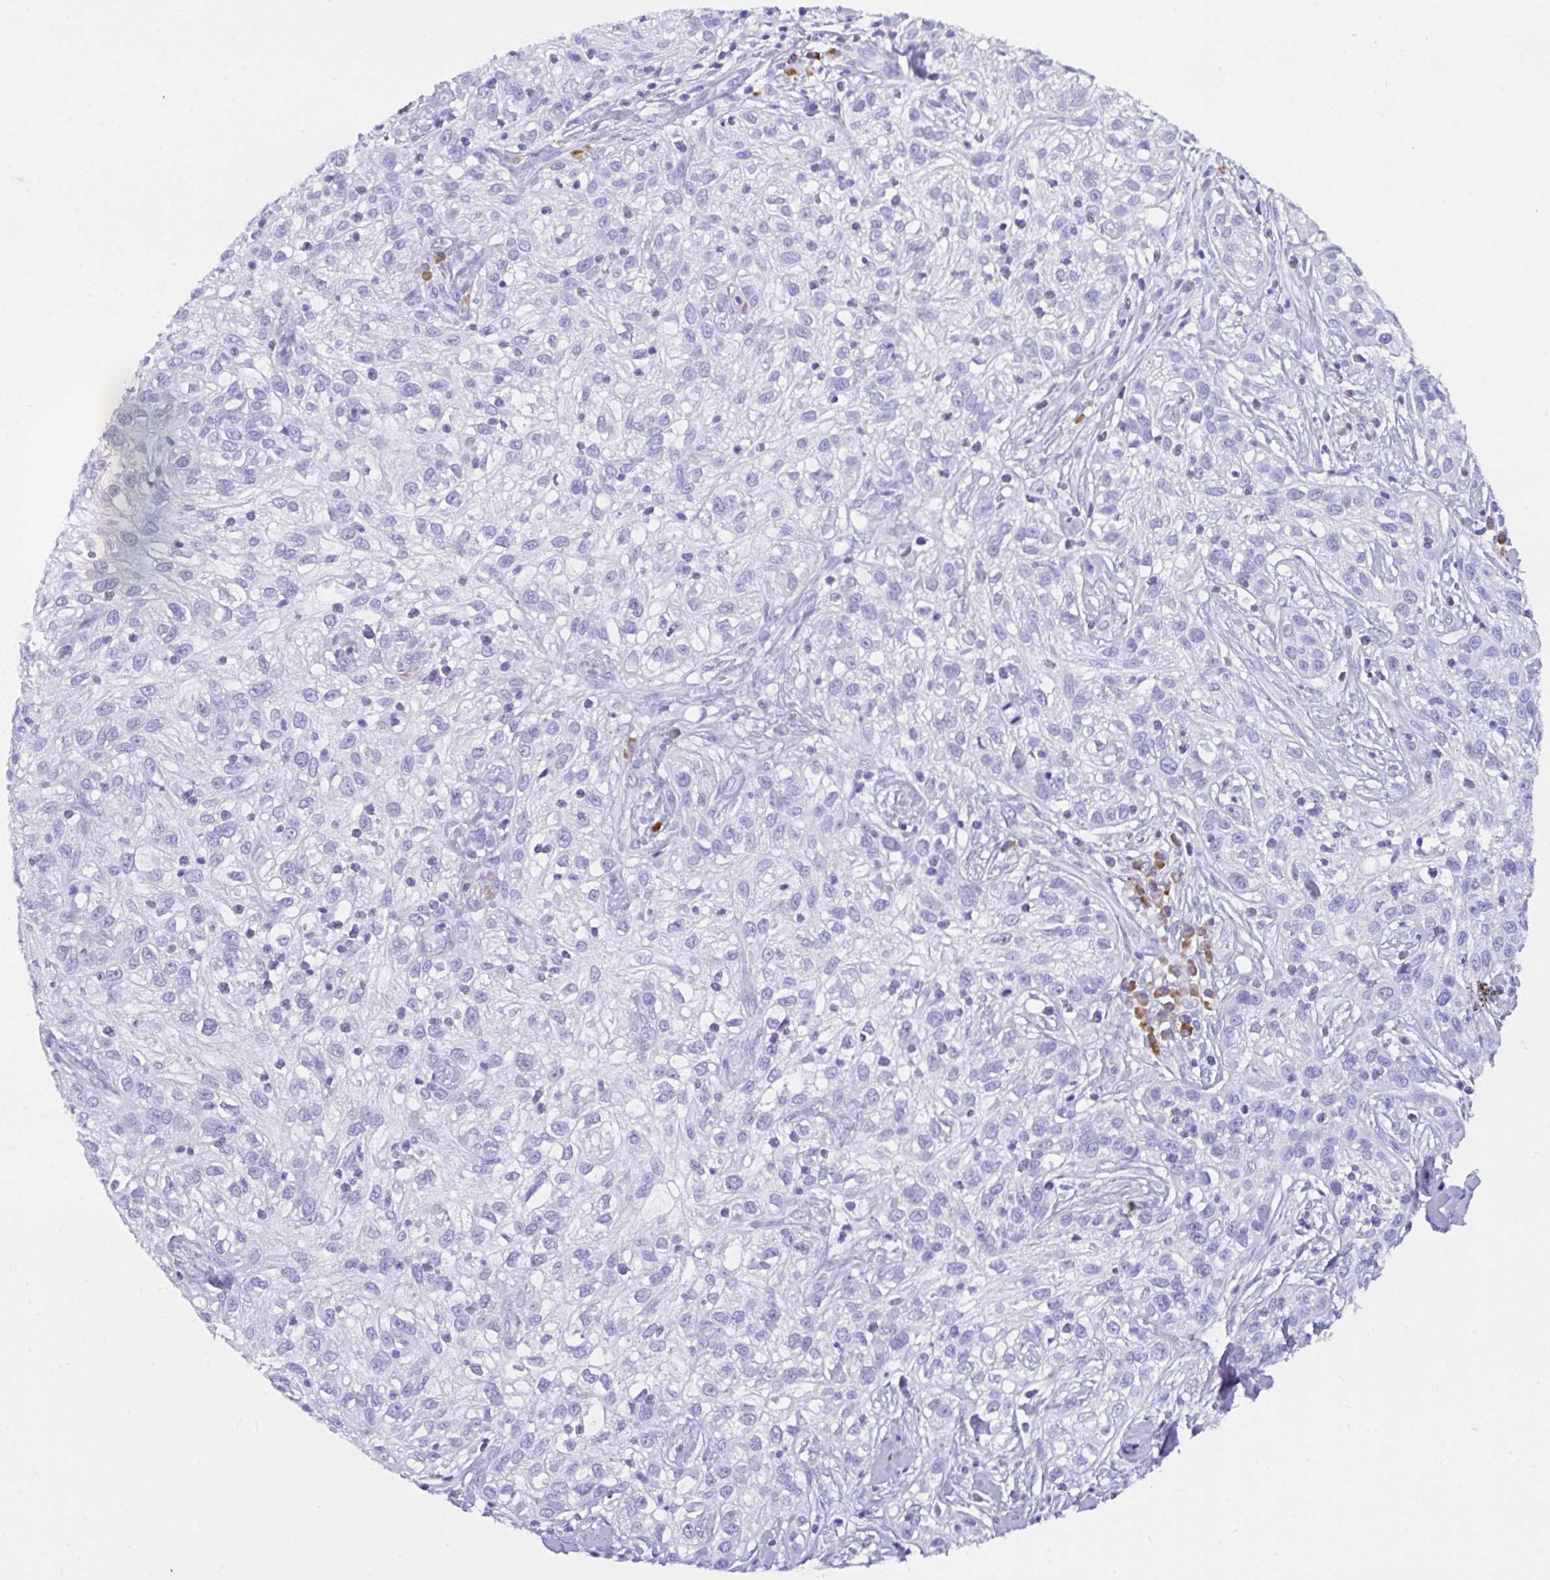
{"staining": {"intensity": "negative", "quantity": "none", "location": "none"}, "tissue": "skin cancer", "cell_type": "Tumor cells", "image_type": "cancer", "snomed": [{"axis": "morphology", "description": "Squamous cell carcinoma, NOS"}, {"axis": "topography", "description": "Skin"}], "caption": "The photomicrograph demonstrates no staining of tumor cells in skin squamous cell carcinoma.", "gene": "BEST4", "patient": {"sex": "male", "age": 82}}